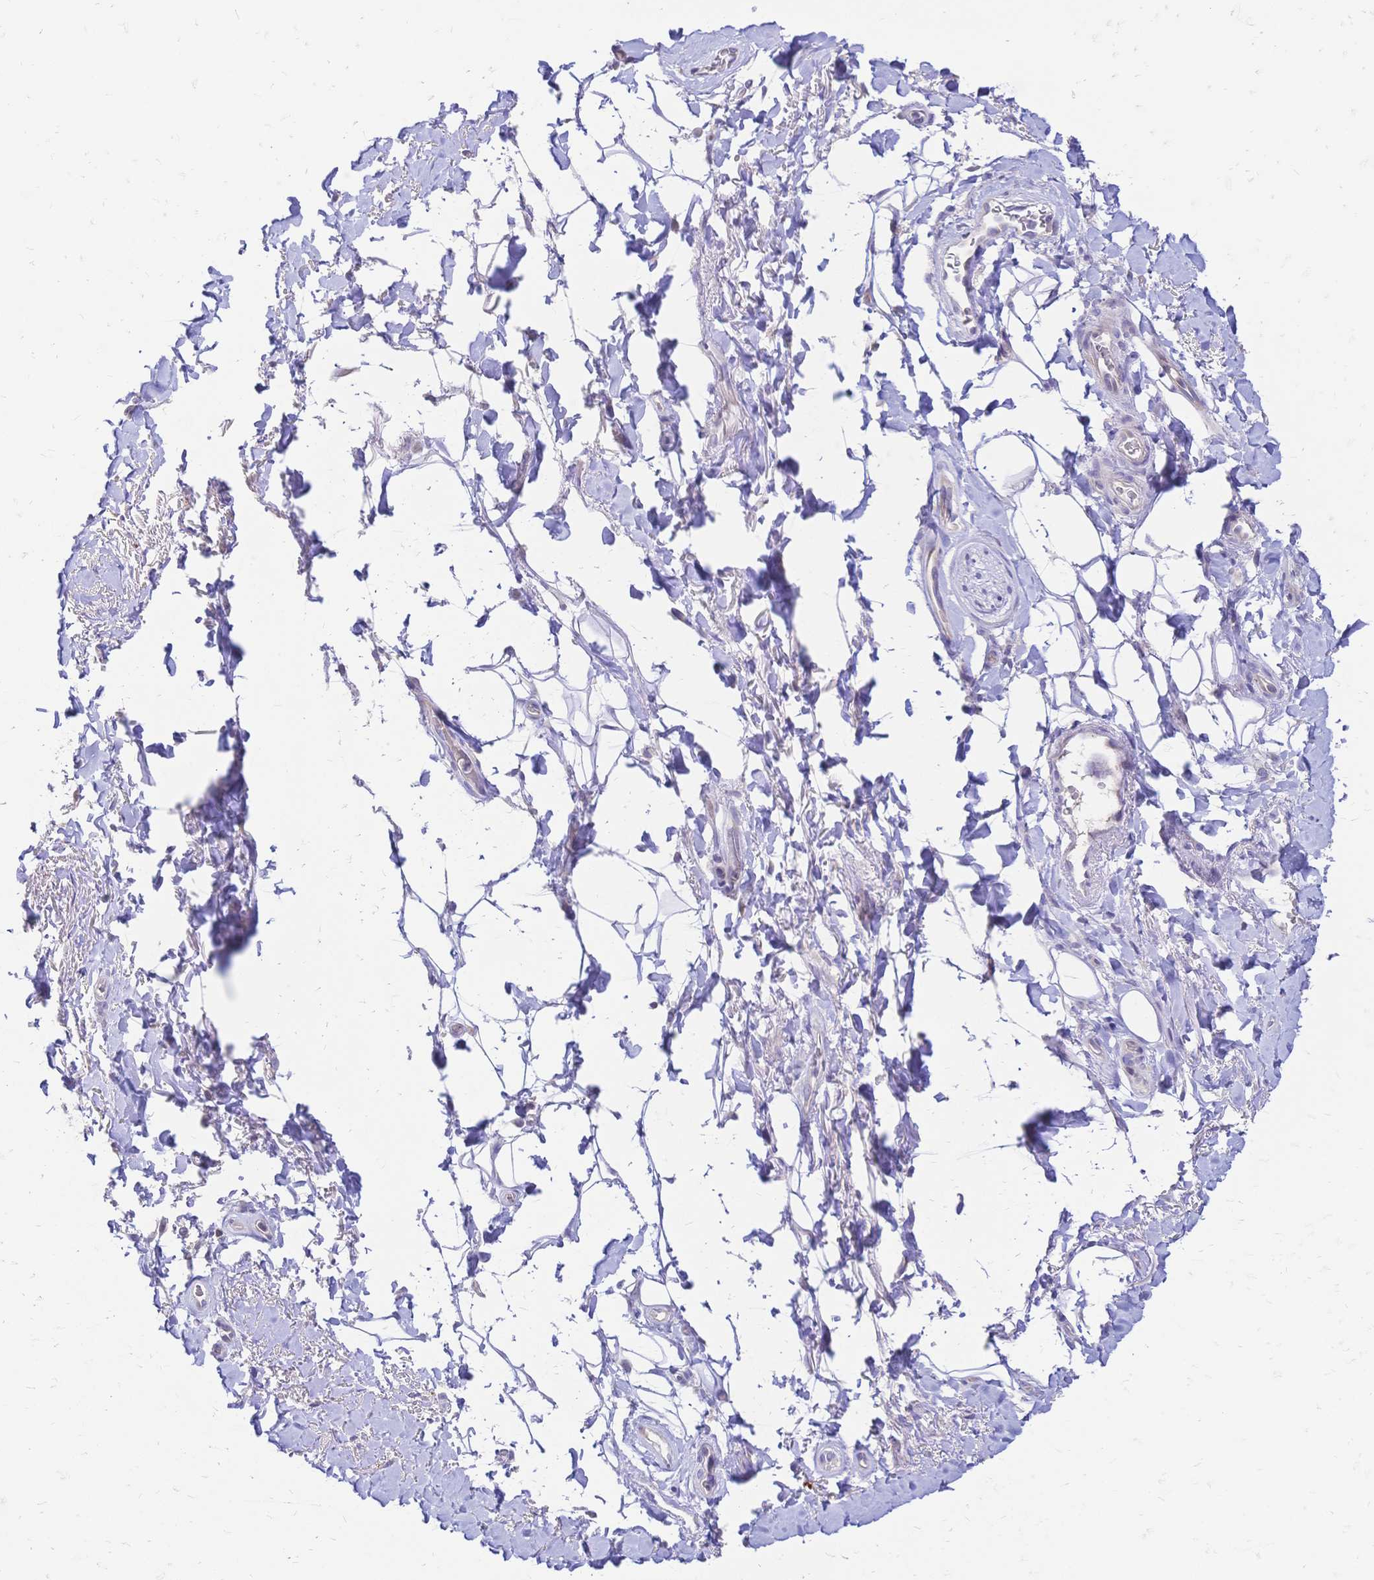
{"staining": {"intensity": "negative", "quantity": "none", "location": "none"}, "tissue": "adipose tissue", "cell_type": "Adipocytes", "image_type": "normal", "snomed": [{"axis": "morphology", "description": "Normal tissue, NOS"}, {"axis": "topography", "description": "Anal"}, {"axis": "topography", "description": "Peripheral nerve tissue"}], "caption": "The micrograph displays no staining of adipocytes in normal adipose tissue. (DAB immunohistochemistry (IHC) visualized using brightfield microscopy, high magnification).", "gene": "IL2RA", "patient": {"sex": "male", "age": 53}}